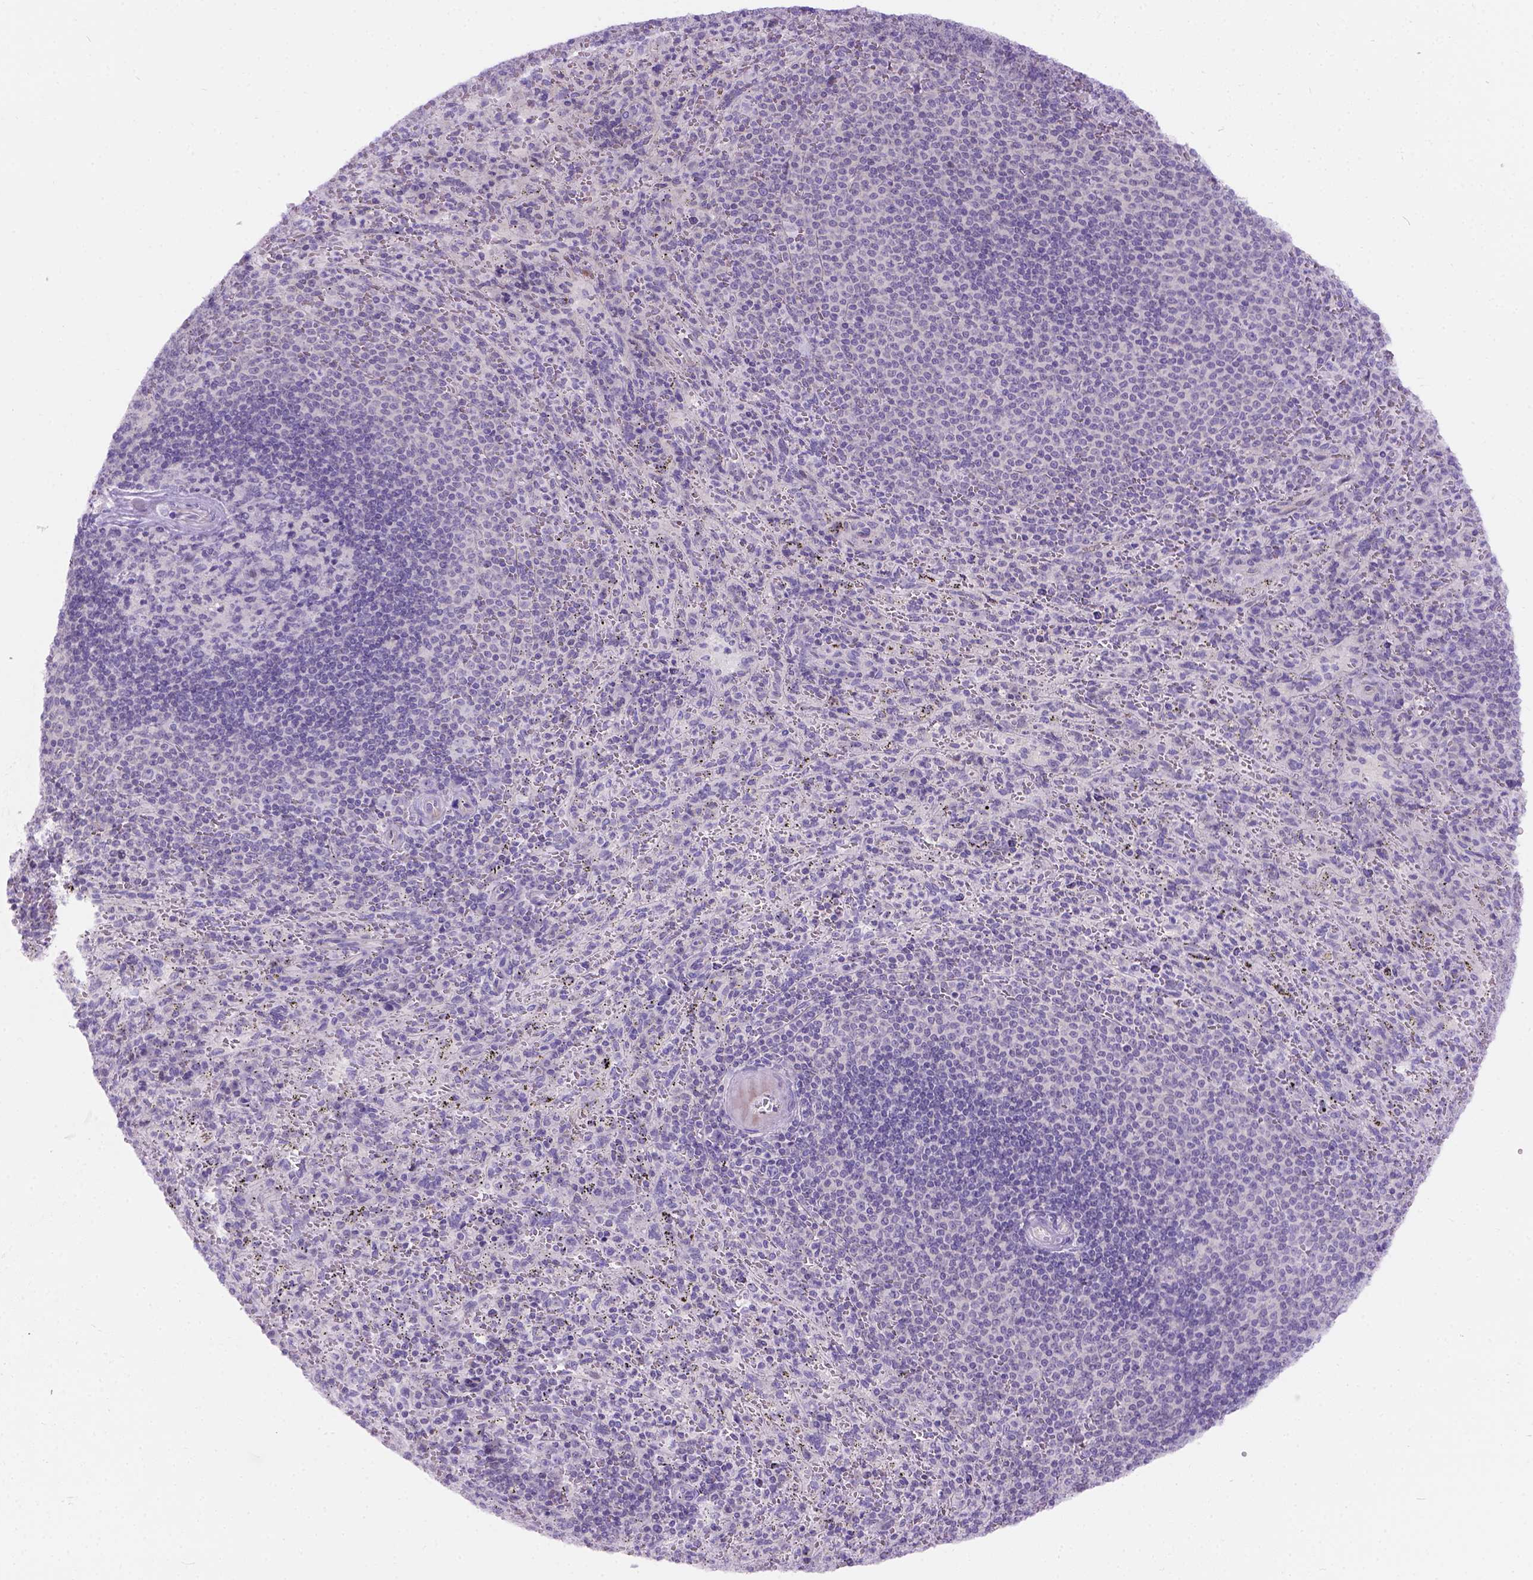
{"staining": {"intensity": "negative", "quantity": "none", "location": "none"}, "tissue": "spleen", "cell_type": "Cells in red pulp", "image_type": "normal", "snomed": [{"axis": "morphology", "description": "Normal tissue, NOS"}, {"axis": "topography", "description": "Spleen"}], "caption": "This is an immunohistochemistry (IHC) photomicrograph of normal human spleen. There is no expression in cells in red pulp.", "gene": "C20orf144", "patient": {"sex": "male", "age": 57}}